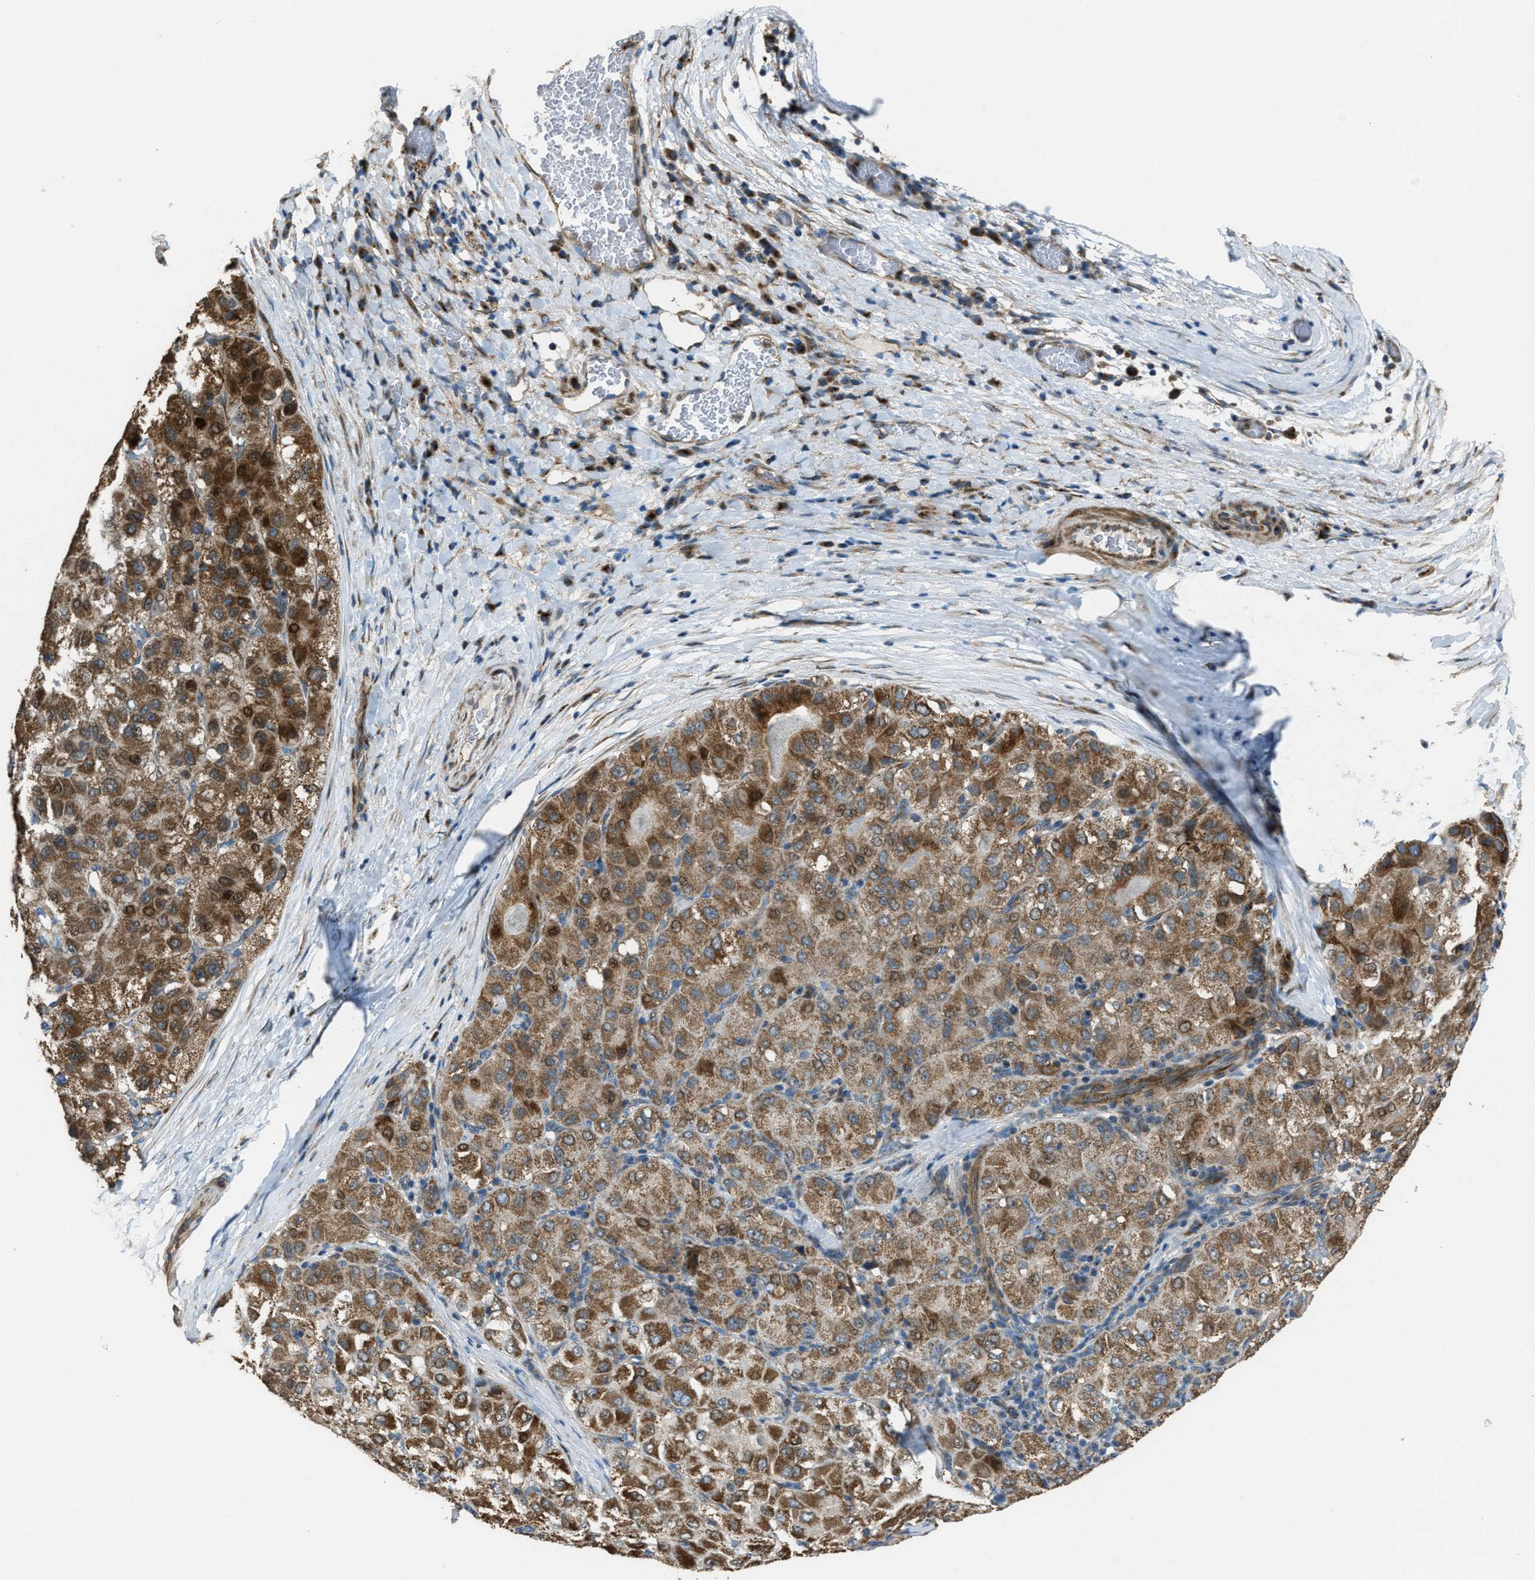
{"staining": {"intensity": "moderate", "quantity": ">75%", "location": "cytoplasmic/membranous"}, "tissue": "liver cancer", "cell_type": "Tumor cells", "image_type": "cancer", "snomed": [{"axis": "morphology", "description": "Carcinoma, Hepatocellular, NOS"}, {"axis": "topography", "description": "Liver"}], "caption": "A brown stain shows moderate cytoplasmic/membranous positivity of a protein in human liver cancer (hepatocellular carcinoma) tumor cells.", "gene": "SLC25A11", "patient": {"sex": "male", "age": 80}}